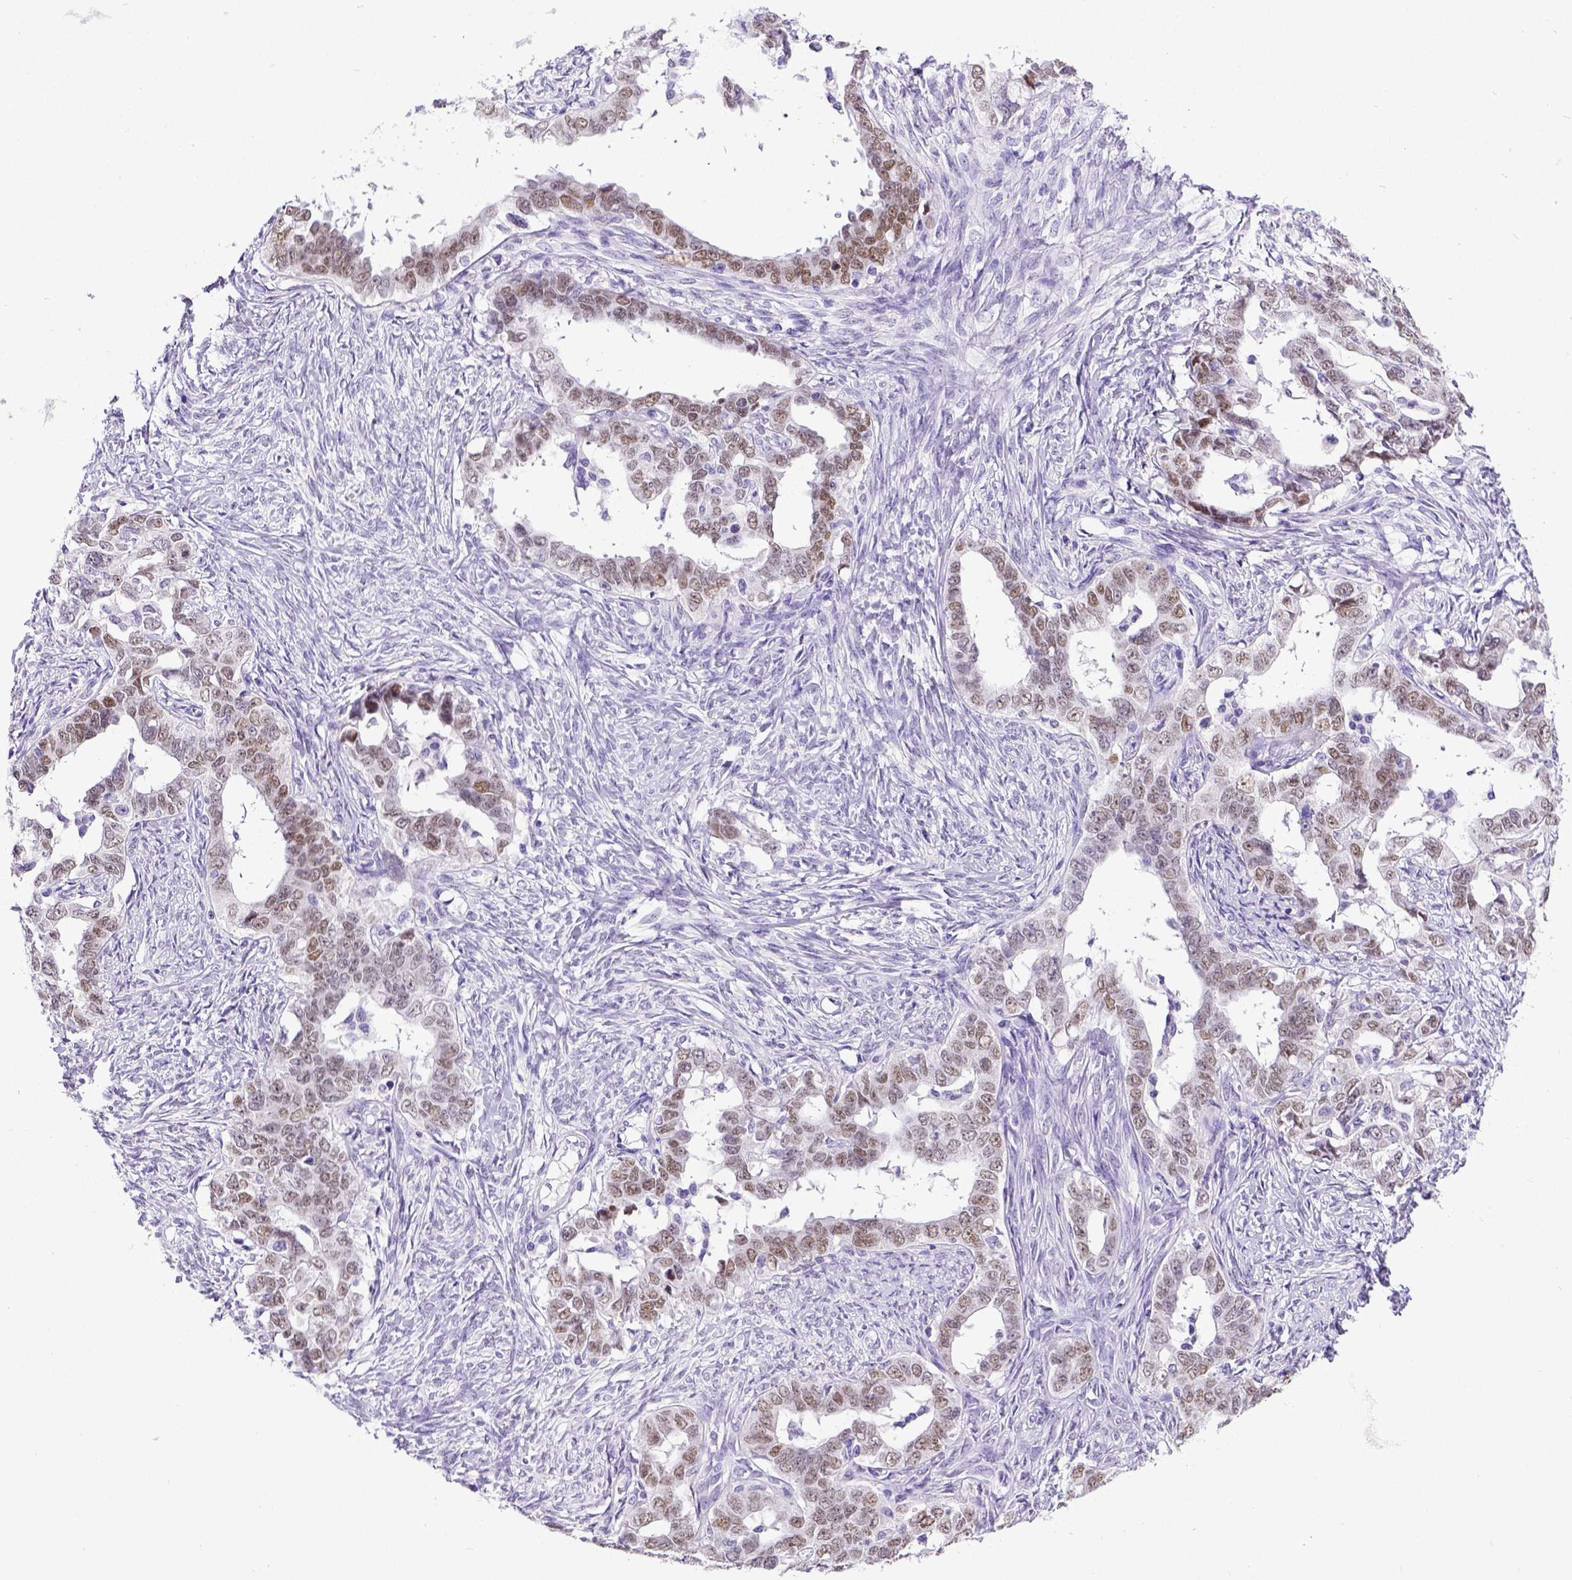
{"staining": {"intensity": "weak", "quantity": ">75%", "location": "nuclear"}, "tissue": "ovarian cancer", "cell_type": "Tumor cells", "image_type": "cancer", "snomed": [{"axis": "morphology", "description": "Cystadenocarcinoma, serous, NOS"}, {"axis": "topography", "description": "Ovary"}], "caption": "DAB immunohistochemical staining of human ovarian cancer (serous cystadenocarcinoma) demonstrates weak nuclear protein positivity in approximately >75% of tumor cells.", "gene": "ESR1", "patient": {"sex": "female", "age": 69}}